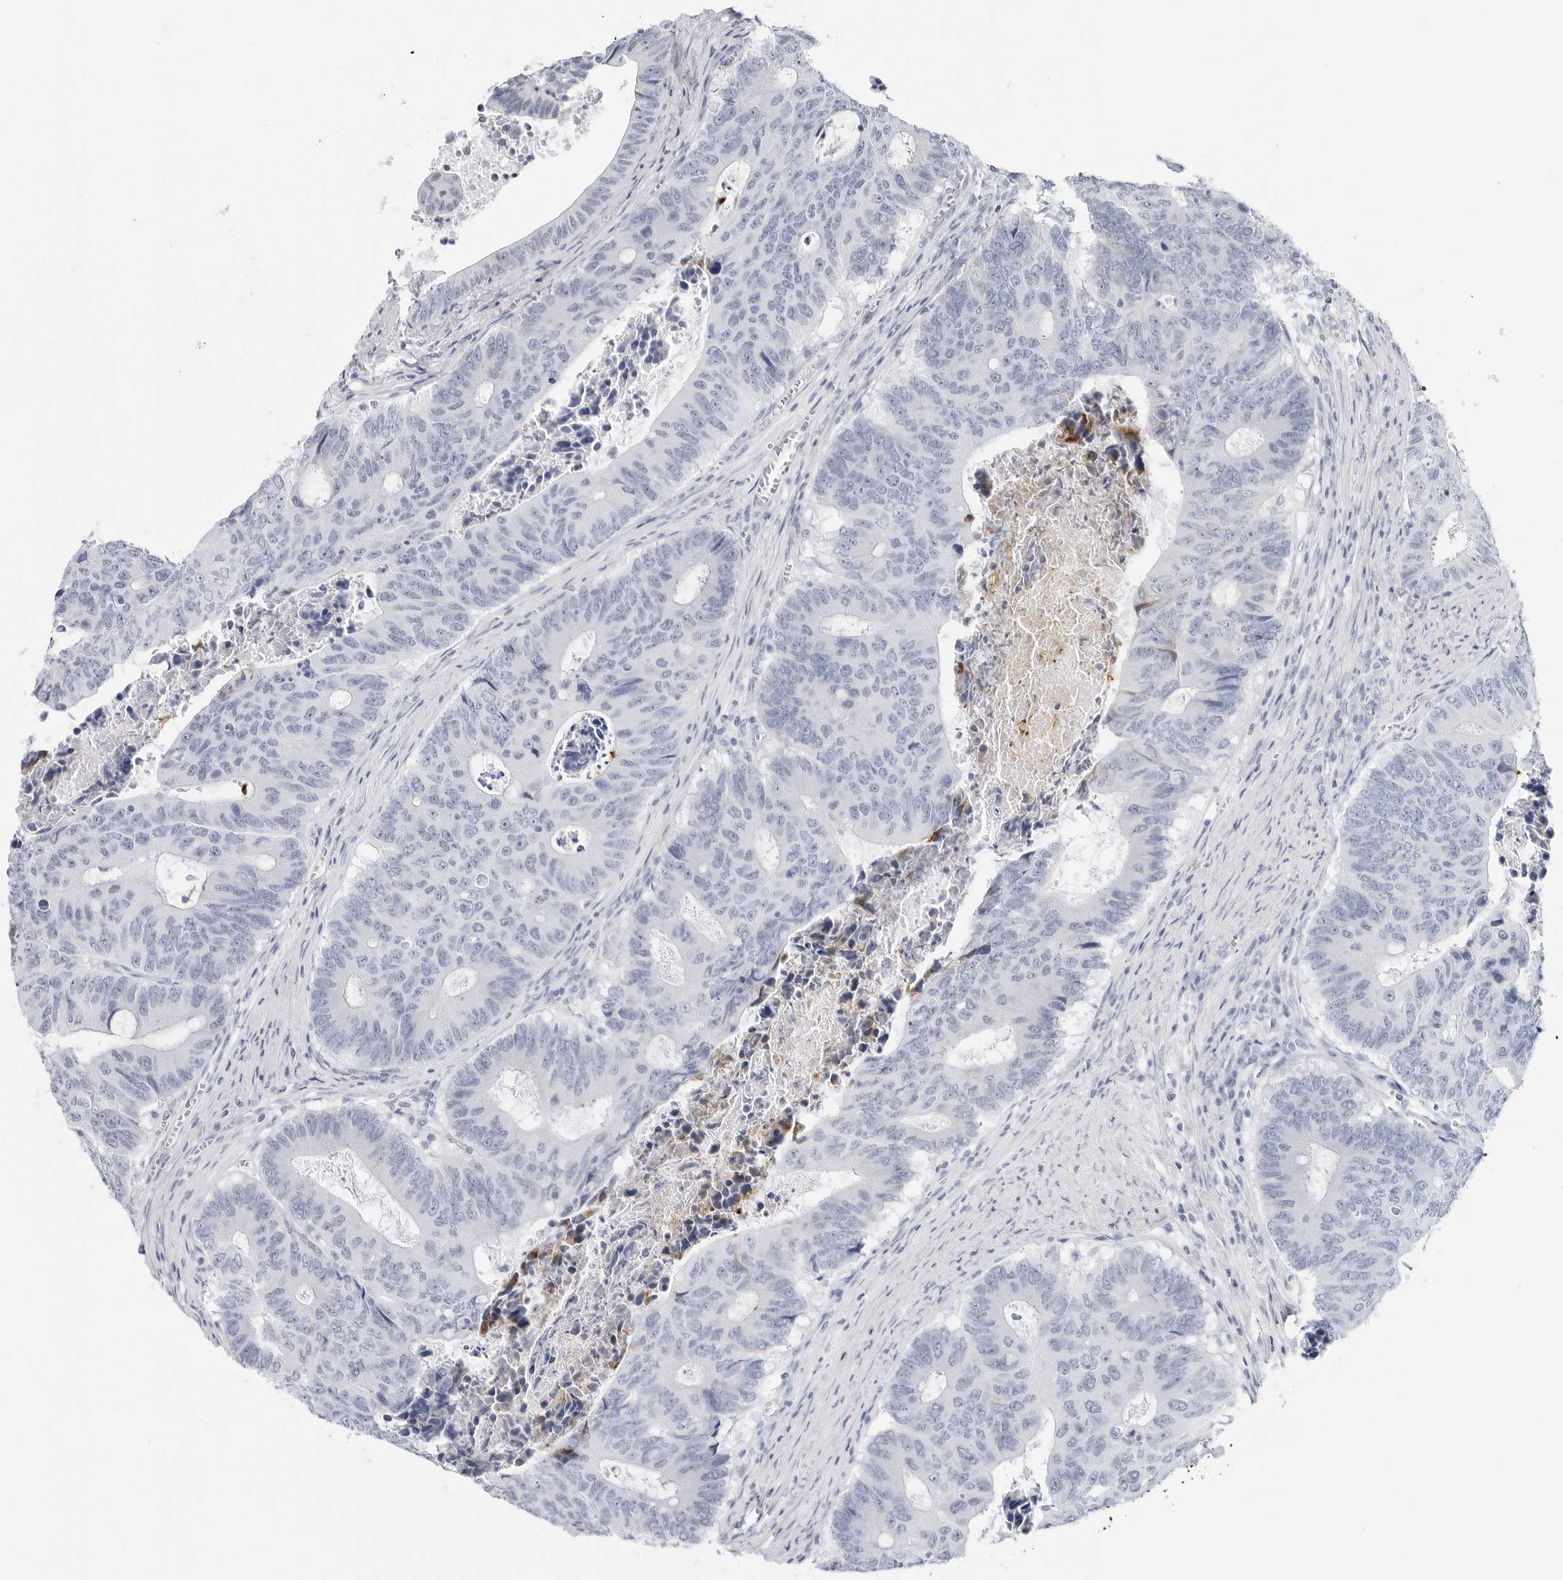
{"staining": {"intensity": "negative", "quantity": "none", "location": "none"}, "tissue": "colorectal cancer", "cell_type": "Tumor cells", "image_type": "cancer", "snomed": [{"axis": "morphology", "description": "Adenocarcinoma, NOS"}, {"axis": "topography", "description": "Colon"}], "caption": "The histopathology image exhibits no significant staining in tumor cells of colorectal cancer (adenocarcinoma).", "gene": "SLC19A1", "patient": {"sex": "male", "age": 87}}